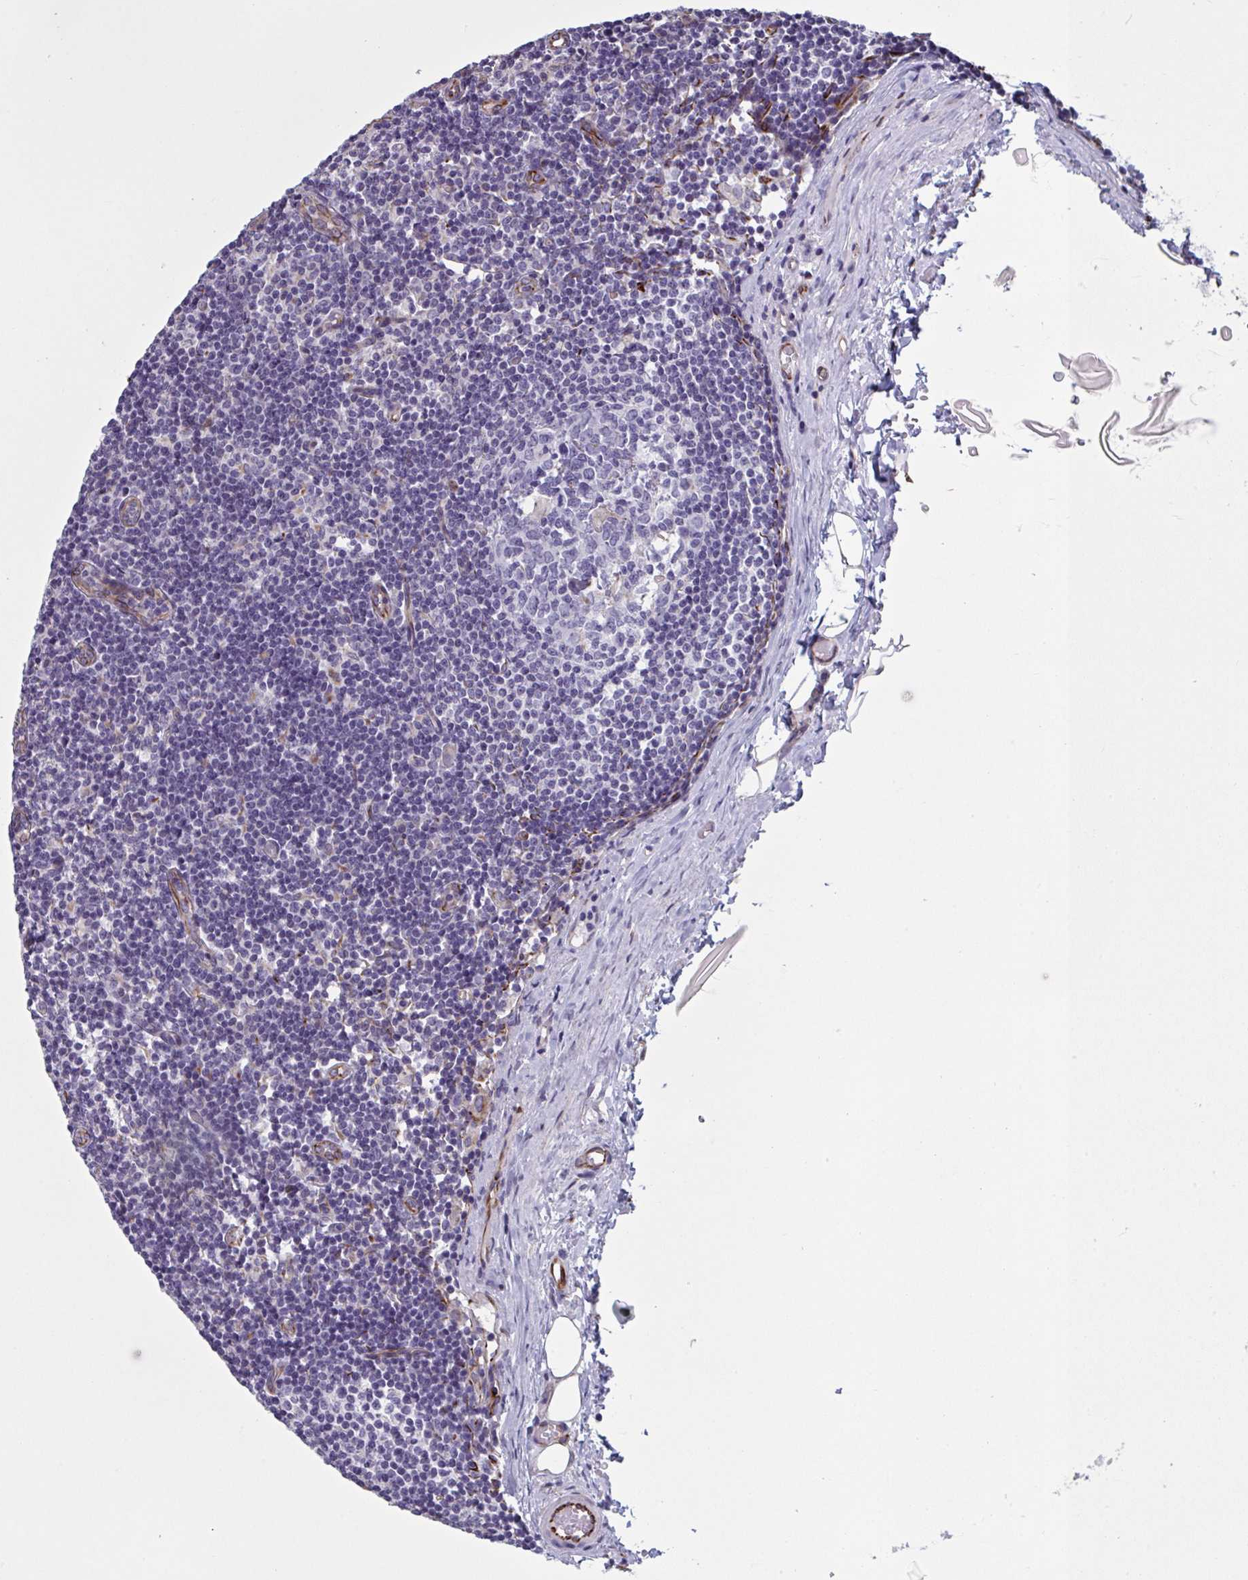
{"staining": {"intensity": "negative", "quantity": "none", "location": "none"}, "tissue": "lymph node", "cell_type": "Germinal center cells", "image_type": "normal", "snomed": [{"axis": "morphology", "description": "Normal tissue, NOS"}, {"axis": "topography", "description": "Lymph node"}], "caption": "IHC histopathology image of benign lymph node: lymph node stained with DAB shows no significant protein positivity in germinal center cells.", "gene": "OR1L3", "patient": {"sex": "male", "age": 49}}